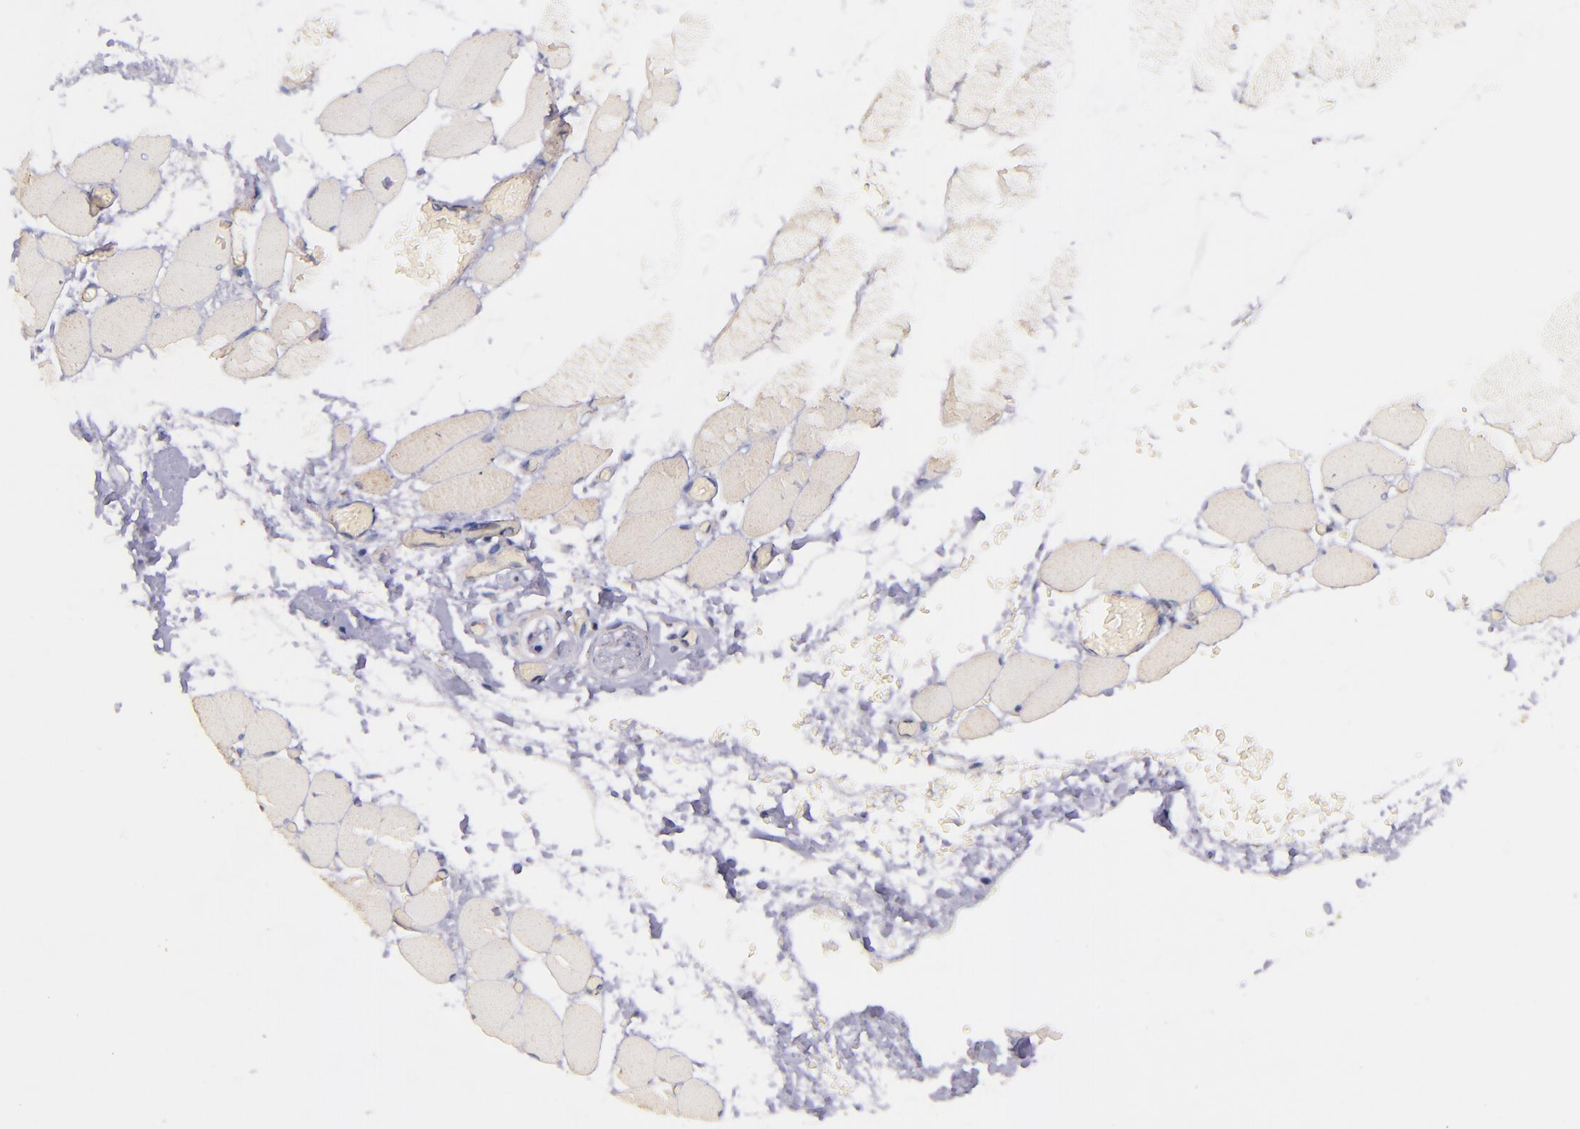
{"staining": {"intensity": "weak", "quantity": "25%-75%", "location": "cytoplasmic/membranous"}, "tissue": "skeletal muscle", "cell_type": "Myocytes", "image_type": "normal", "snomed": [{"axis": "morphology", "description": "Normal tissue, NOS"}, {"axis": "topography", "description": "Skeletal muscle"}, {"axis": "topography", "description": "Soft tissue"}], "caption": "DAB immunohistochemical staining of normal human skeletal muscle exhibits weak cytoplasmic/membranous protein staining in approximately 25%-75% of myocytes. The staining was performed using DAB (3,3'-diaminobenzidine), with brown indicating positive protein expression. Nuclei are stained blue with hematoxylin.", "gene": "IDH3G", "patient": {"sex": "female", "age": 58}}